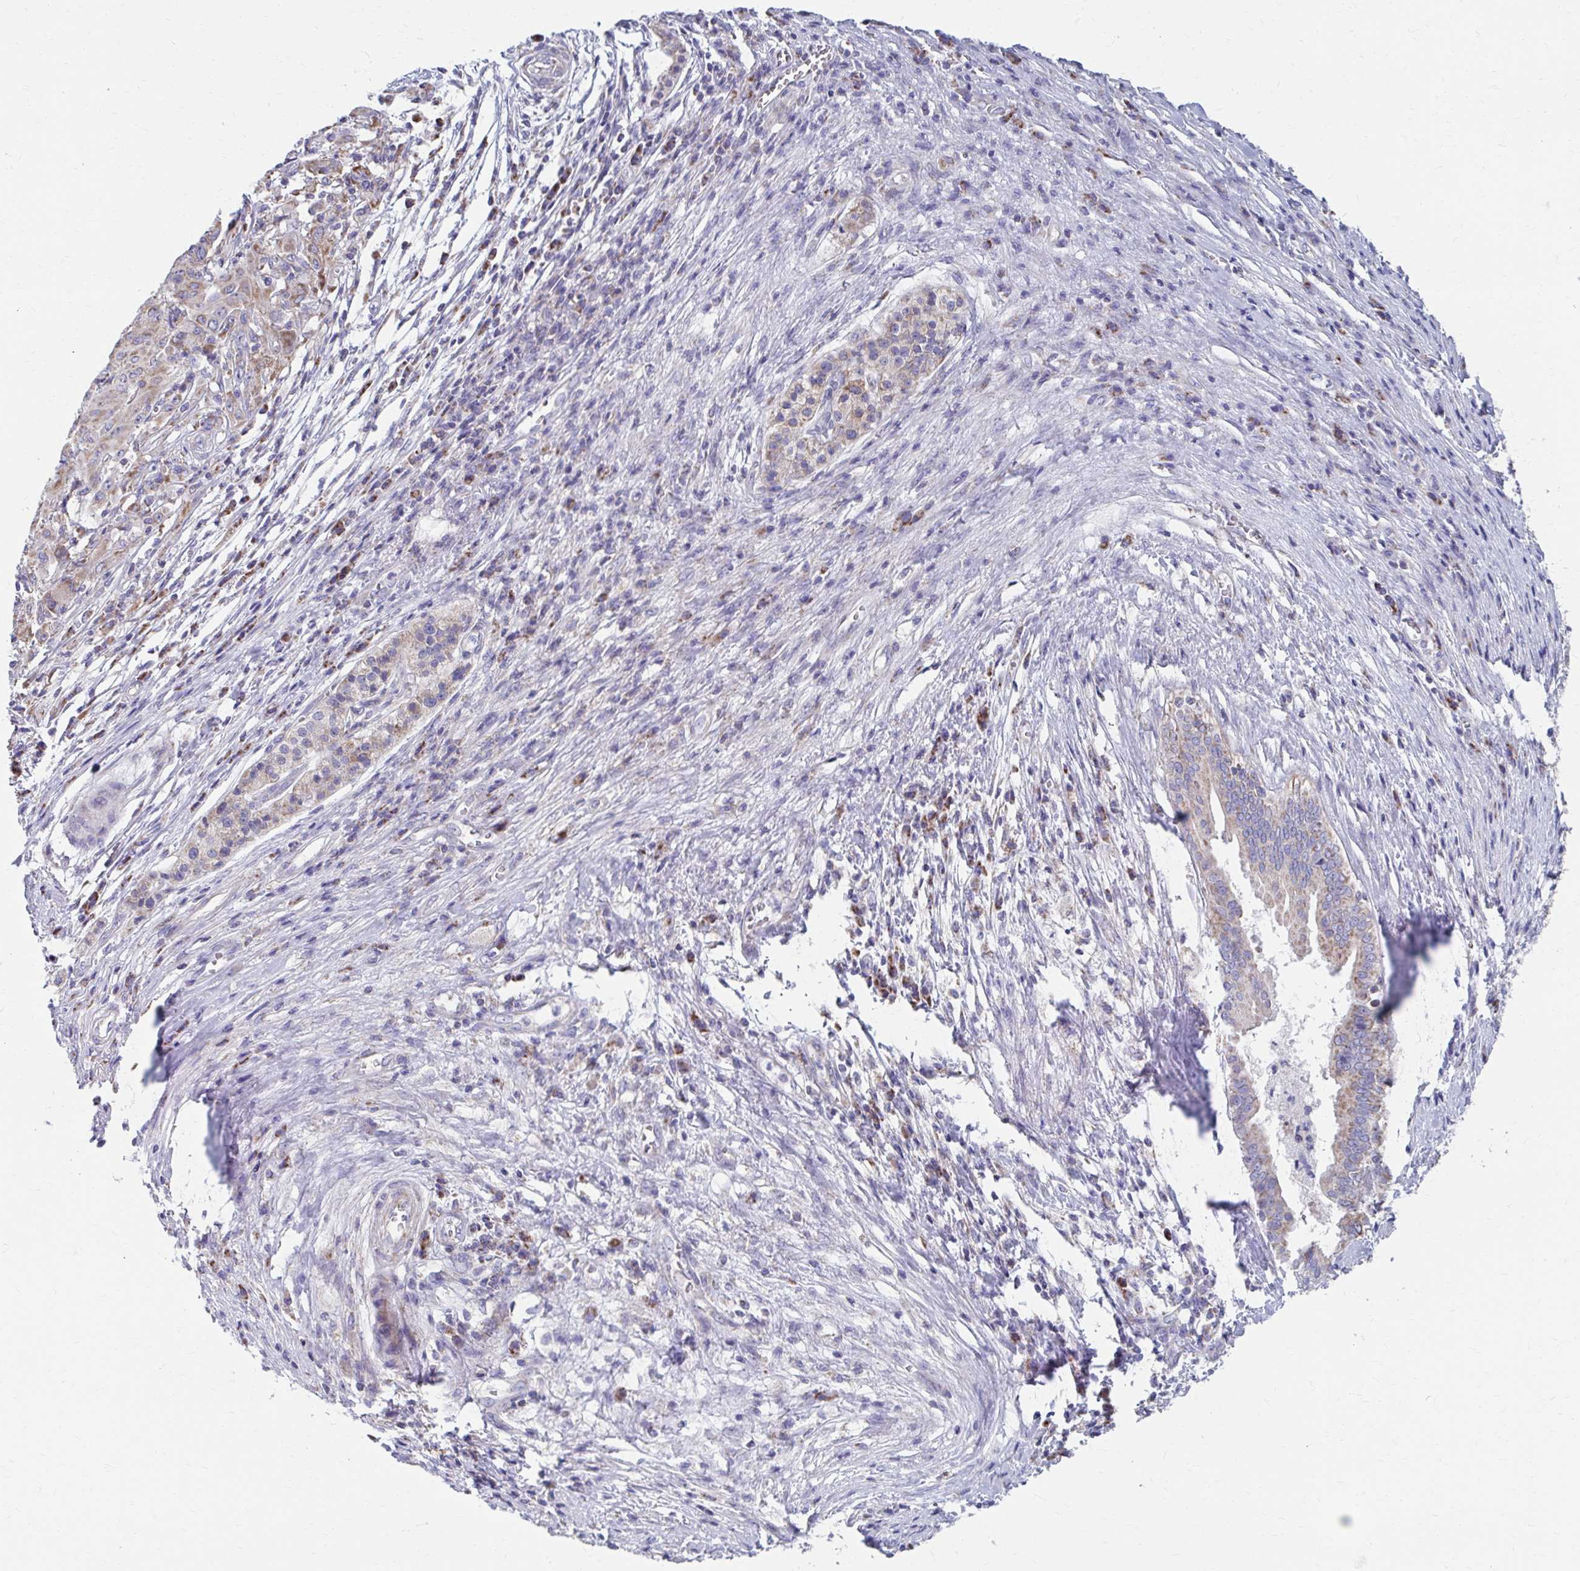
{"staining": {"intensity": "weak", "quantity": "25%-75%", "location": "cytoplasmic/membranous"}, "tissue": "pancreatic cancer", "cell_type": "Tumor cells", "image_type": "cancer", "snomed": [{"axis": "morphology", "description": "Adenocarcinoma, NOS"}, {"axis": "topography", "description": "Pancreas"}], "caption": "A brown stain shows weak cytoplasmic/membranous expression of a protein in adenocarcinoma (pancreatic) tumor cells.", "gene": "RCC1L", "patient": {"sex": "male", "age": 63}}